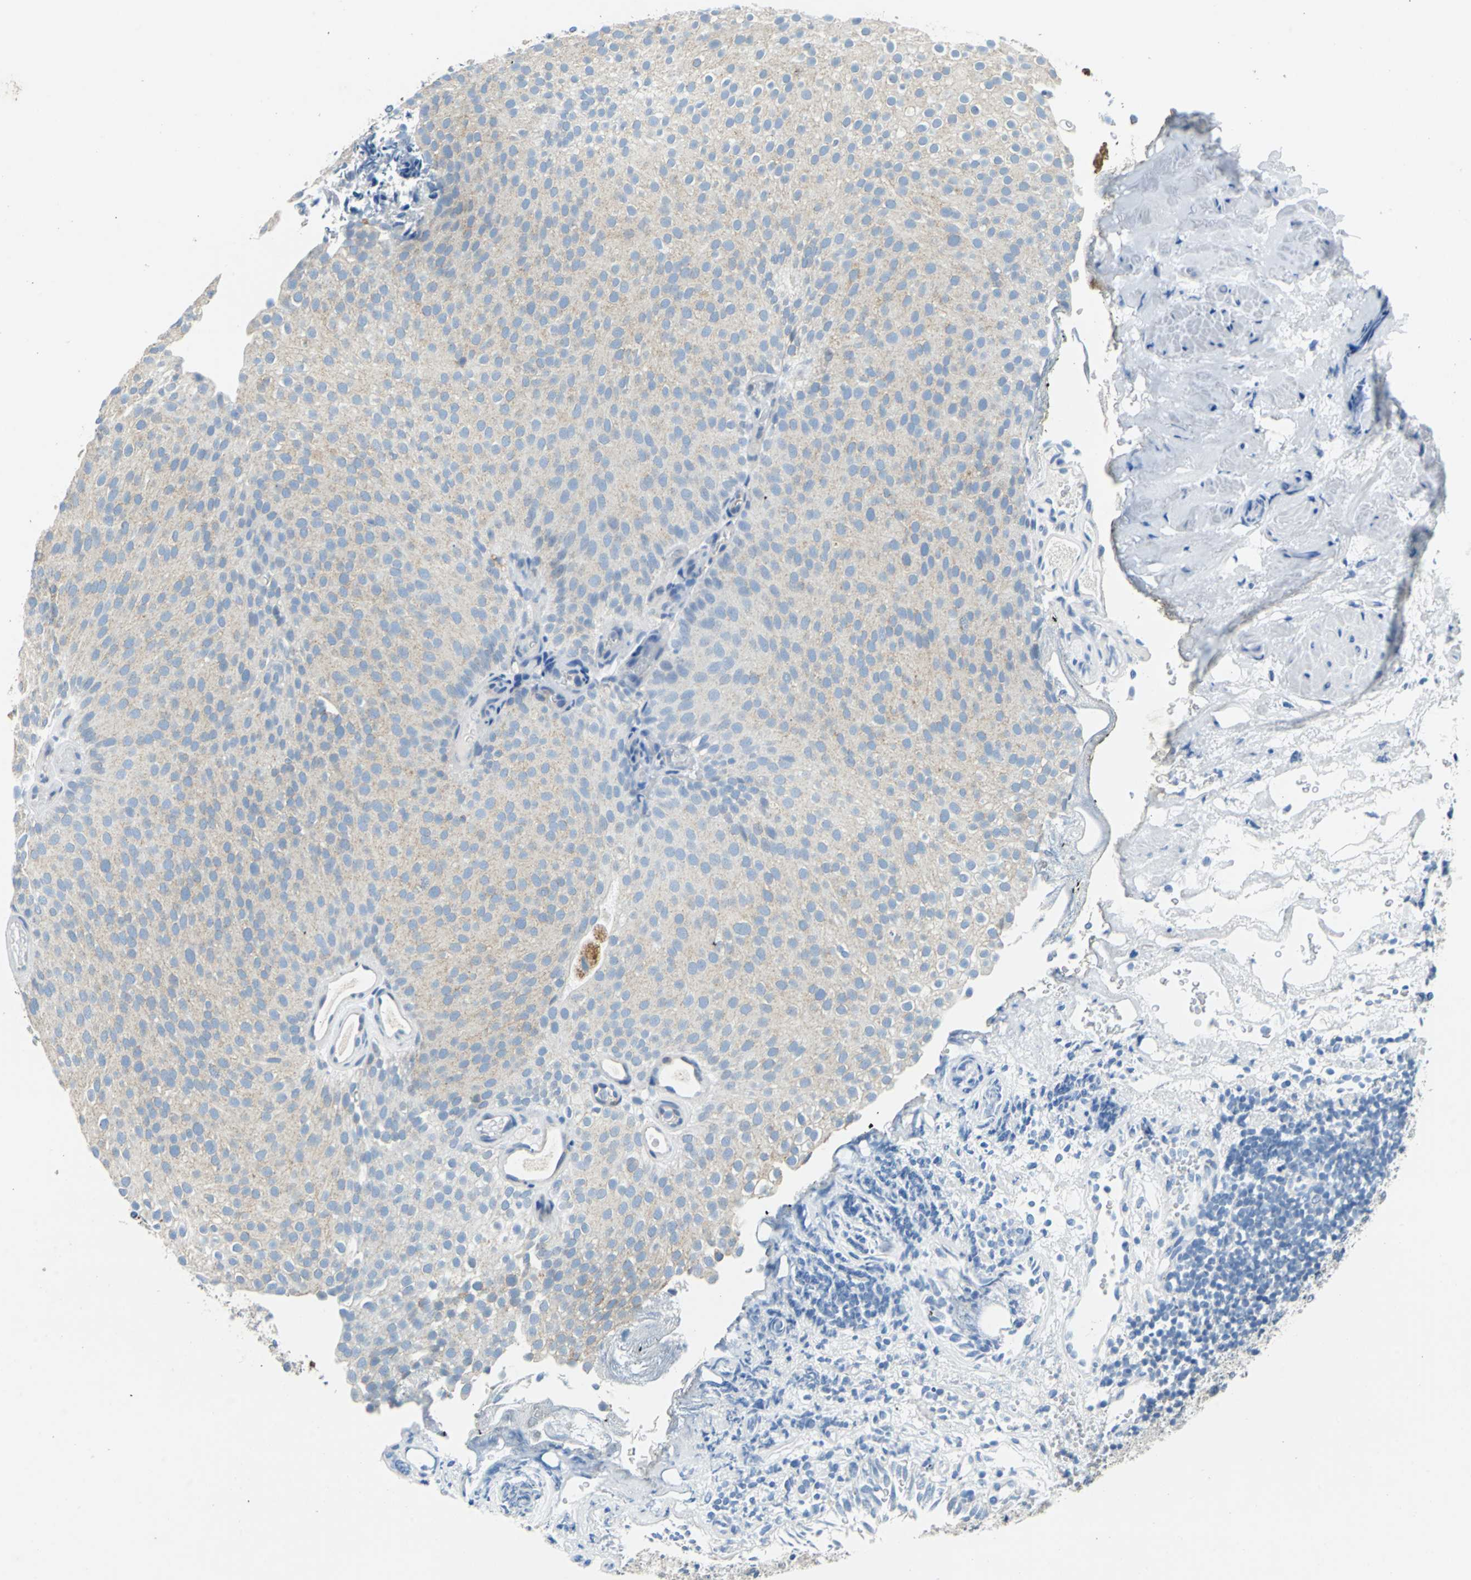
{"staining": {"intensity": "weak", "quantity": "<25%", "location": "cytoplasmic/membranous"}, "tissue": "urothelial cancer", "cell_type": "Tumor cells", "image_type": "cancer", "snomed": [{"axis": "morphology", "description": "Urothelial carcinoma, Low grade"}, {"axis": "topography", "description": "Urinary bladder"}], "caption": "This is a histopathology image of immunohistochemistry (IHC) staining of urothelial cancer, which shows no staining in tumor cells.", "gene": "TEX264", "patient": {"sex": "male", "age": 78}}